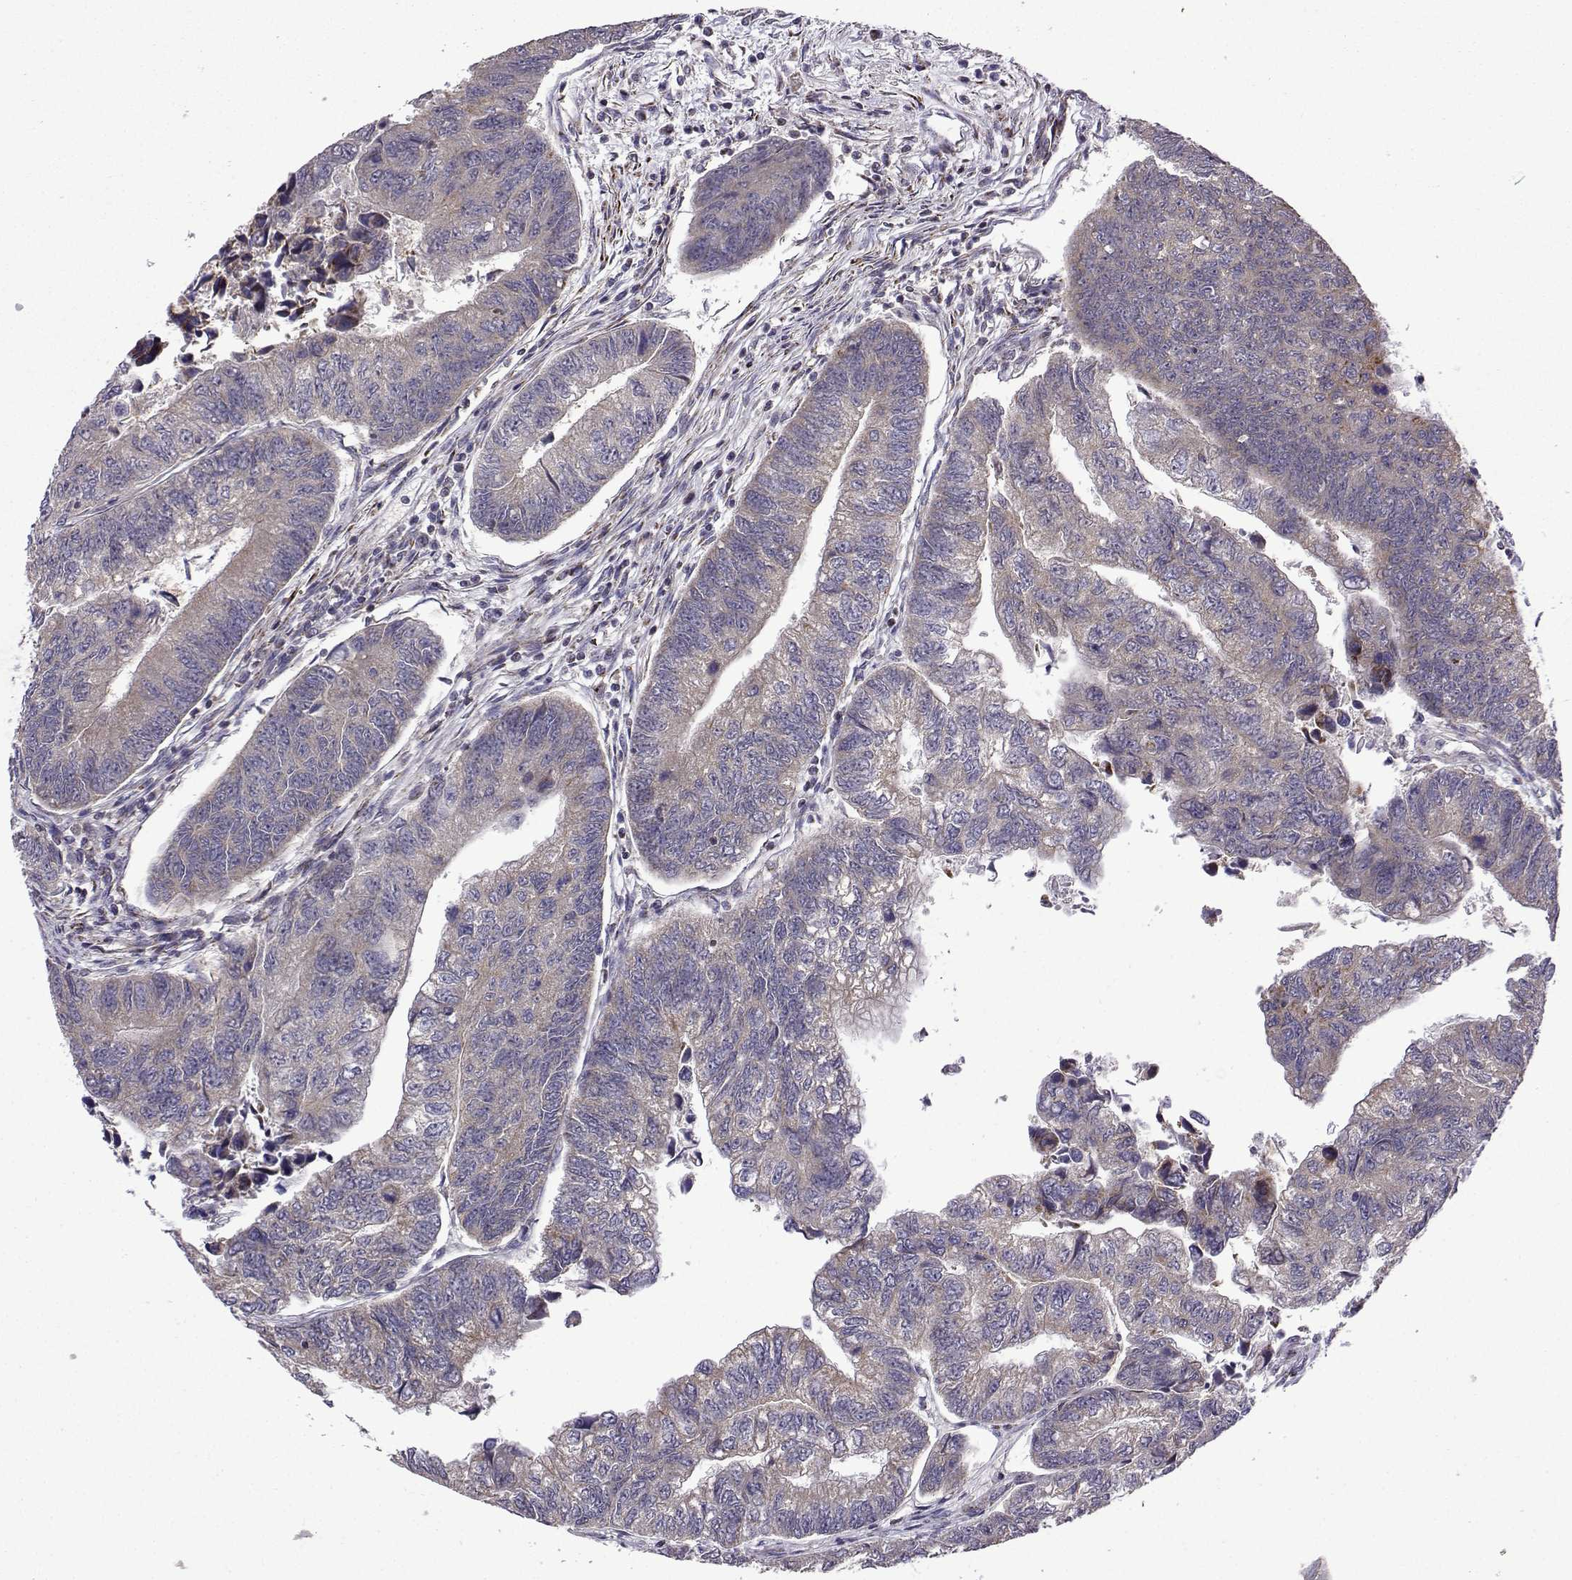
{"staining": {"intensity": "negative", "quantity": "none", "location": "none"}, "tissue": "colorectal cancer", "cell_type": "Tumor cells", "image_type": "cancer", "snomed": [{"axis": "morphology", "description": "Adenocarcinoma, NOS"}, {"axis": "topography", "description": "Colon"}], "caption": "Protein analysis of adenocarcinoma (colorectal) exhibits no significant staining in tumor cells.", "gene": "TAB2", "patient": {"sex": "female", "age": 65}}